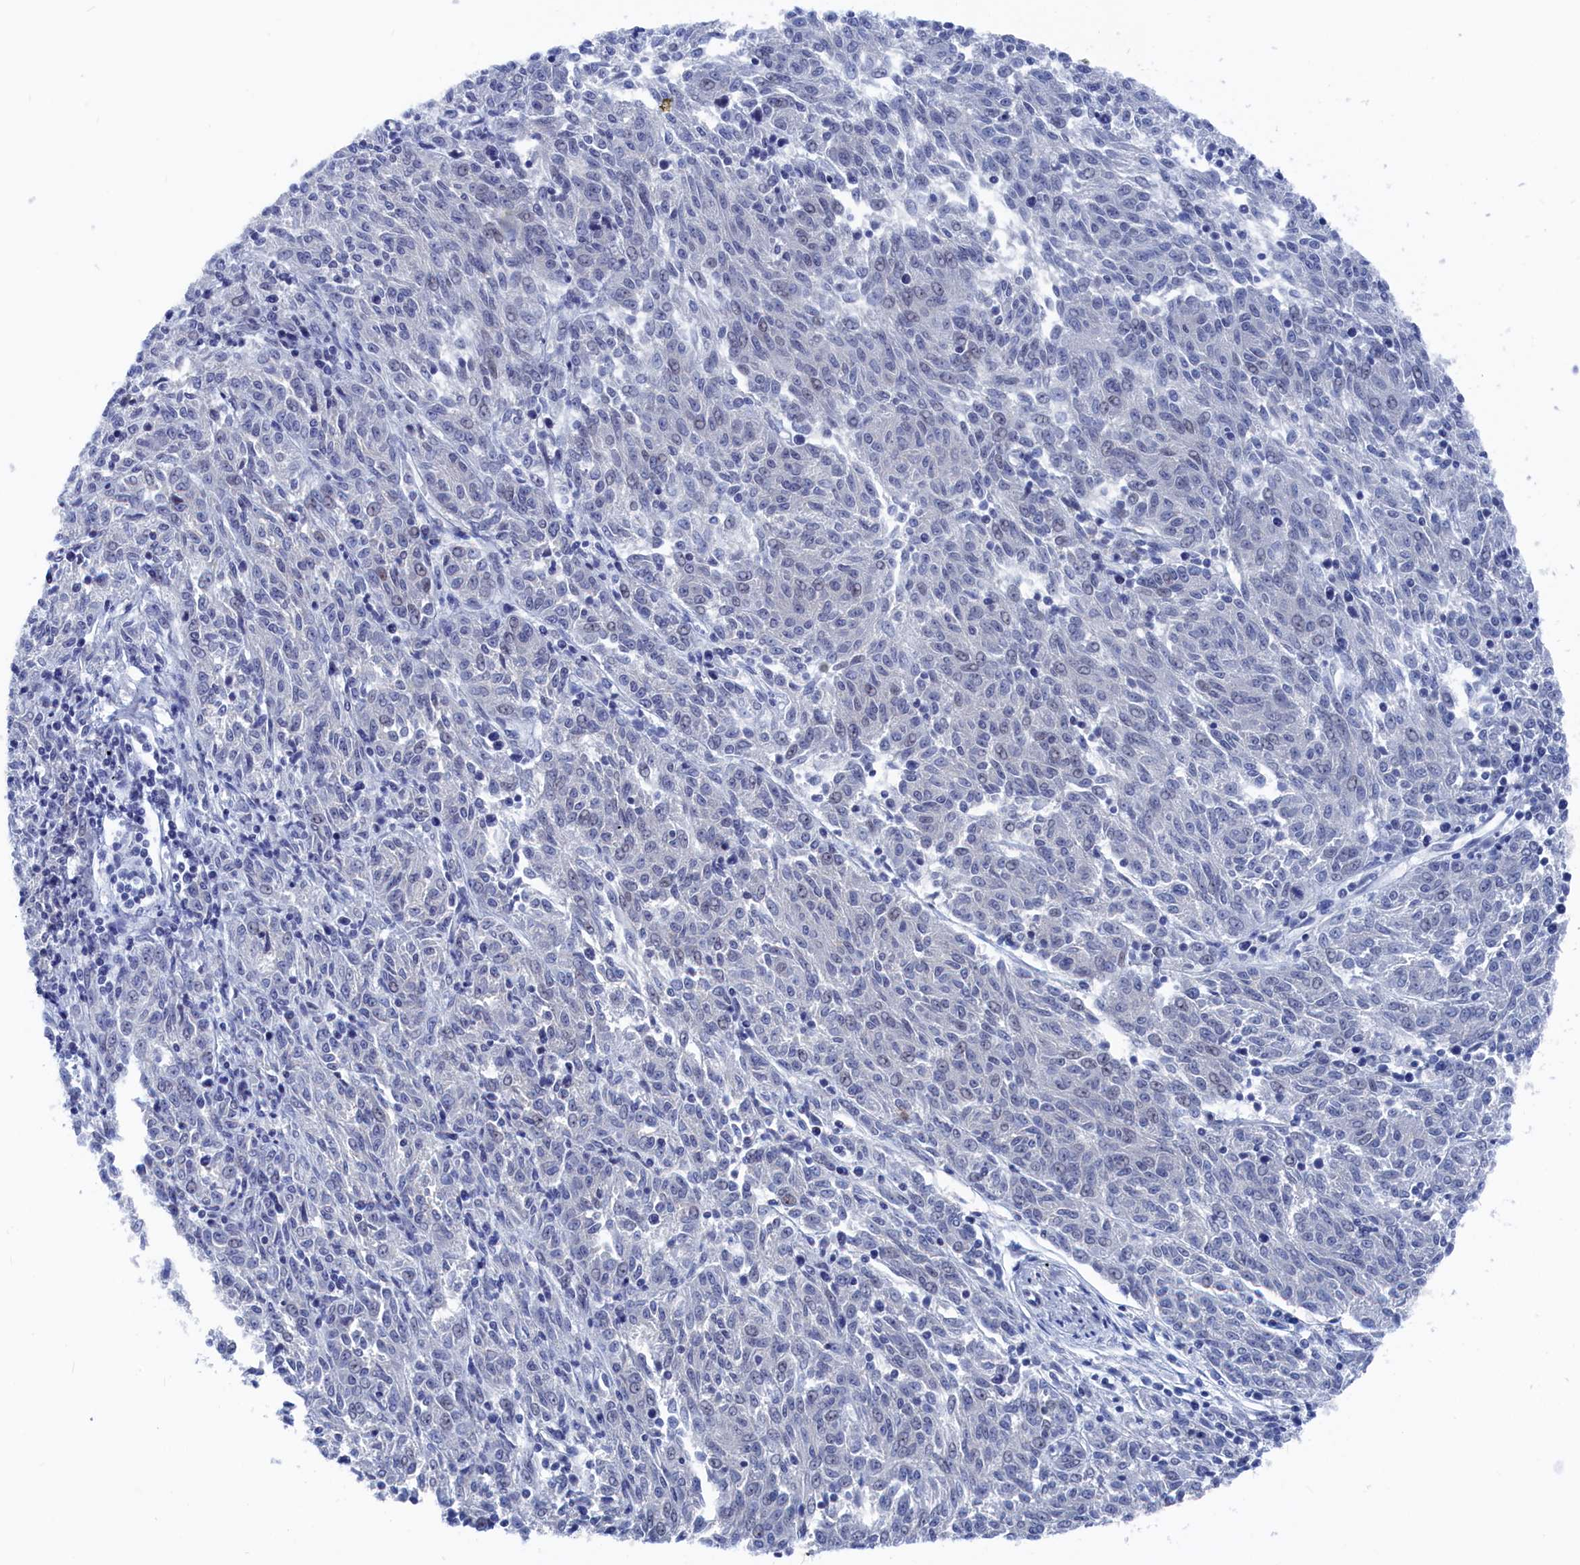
{"staining": {"intensity": "negative", "quantity": "none", "location": "none"}, "tissue": "melanoma", "cell_type": "Tumor cells", "image_type": "cancer", "snomed": [{"axis": "morphology", "description": "Malignant melanoma, NOS"}, {"axis": "topography", "description": "Skin"}], "caption": "Immunohistochemistry histopathology image of melanoma stained for a protein (brown), which displays no positivity in tumor cells. (Stains: DAB IHC with hematoxylin counter stain, Microscopy: brightfield microscopy at high magnification).", "gene": "MARCHF3", "patient": {"sex": "female", "age": 72}}